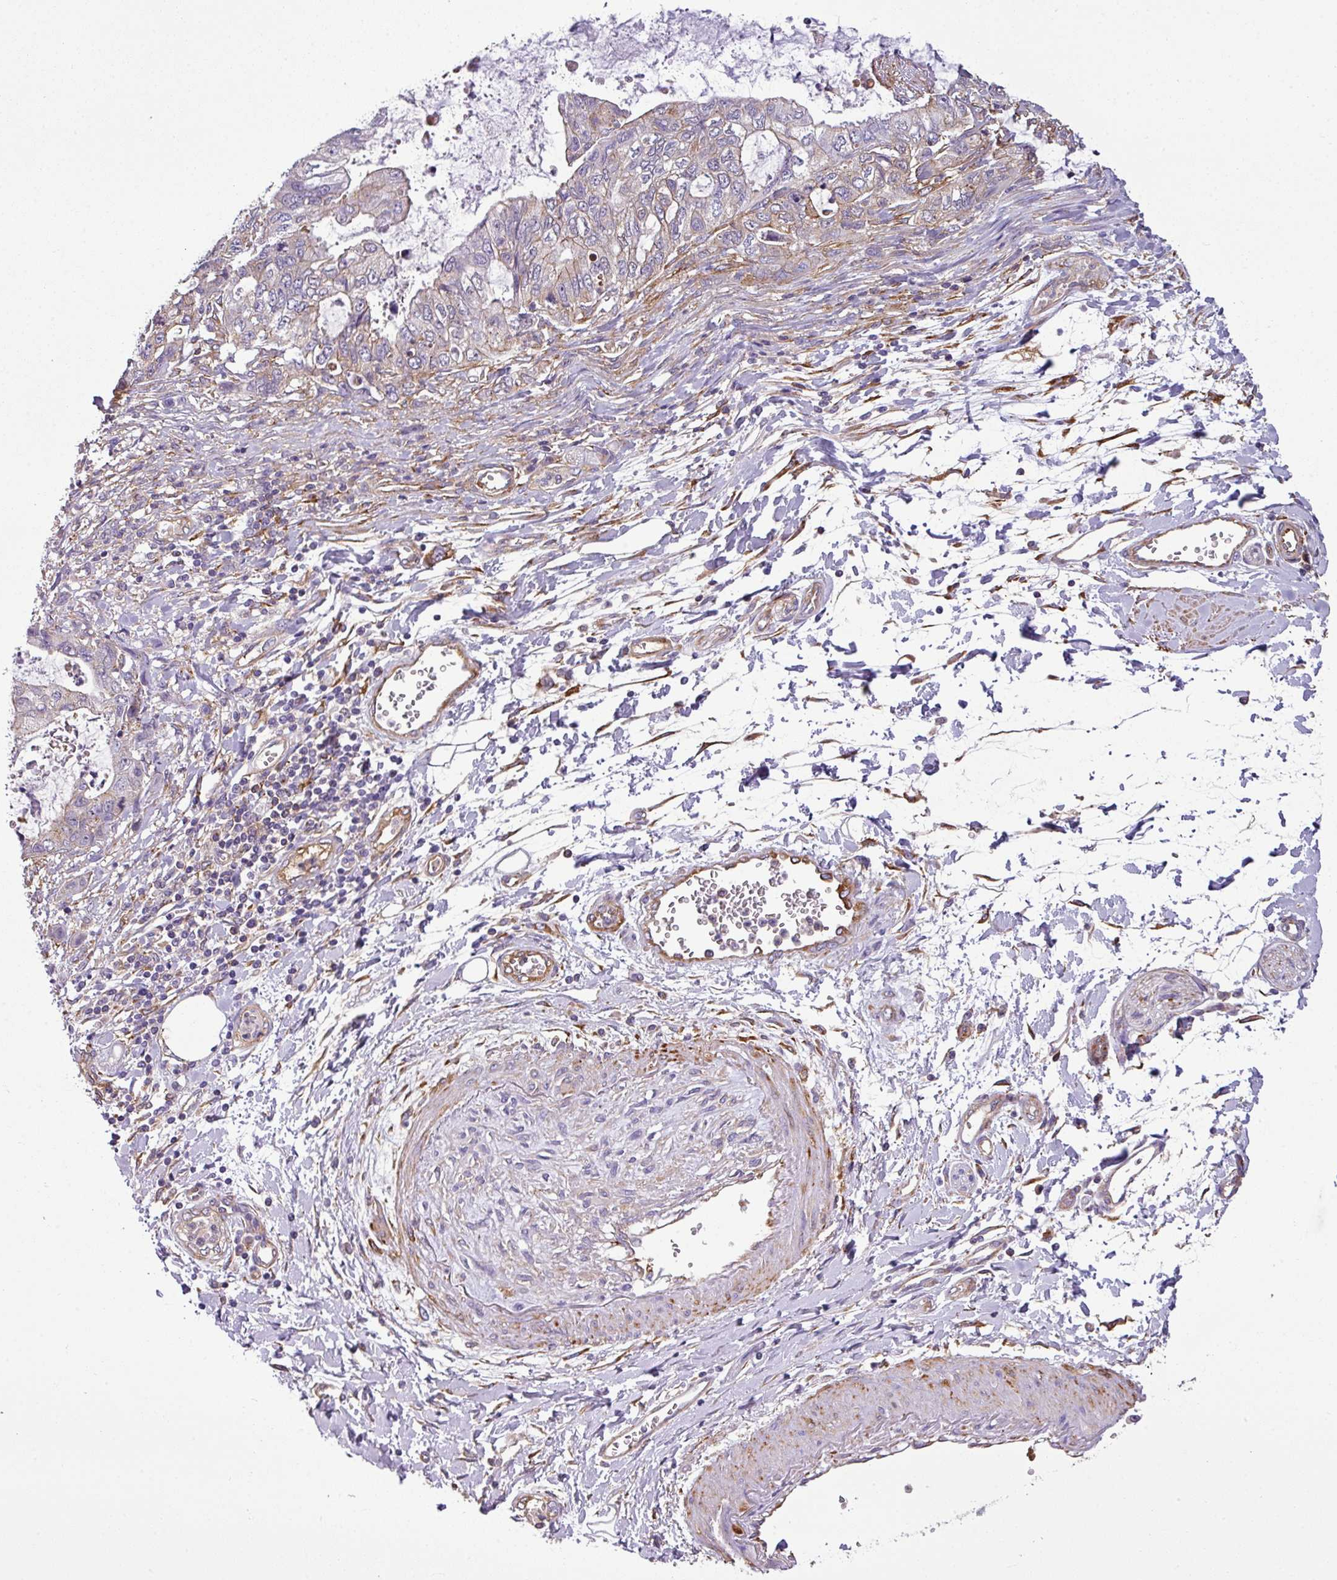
{"staining": {"intensity": "moderate", "quantity": "<25%", "location": "cytoplasmic/membranous"}, "tissue": "stomach cancer", "cell_type": "Tumor cells", "image_type": "cancer", "snomed": [{"axis": "morphology", "description": "Adenocarcinoma, NOS"}, {"axis": "topography", "description": "Stomach, upper"}], "caption": "Immunohistochemistry (IHC) micrograph of neoplastic tissue: adenocarcinoma (stomach) stained using immunohistochemistry (IHC) displays low levels of moderate protein expression localized specifically in the cytoplasmic/membranous of tumor cells, appearing as a cytoplasmic/membranous brown color.", "gene": "XNDC1N", "patient": {"sex": "female", "age": 52}}